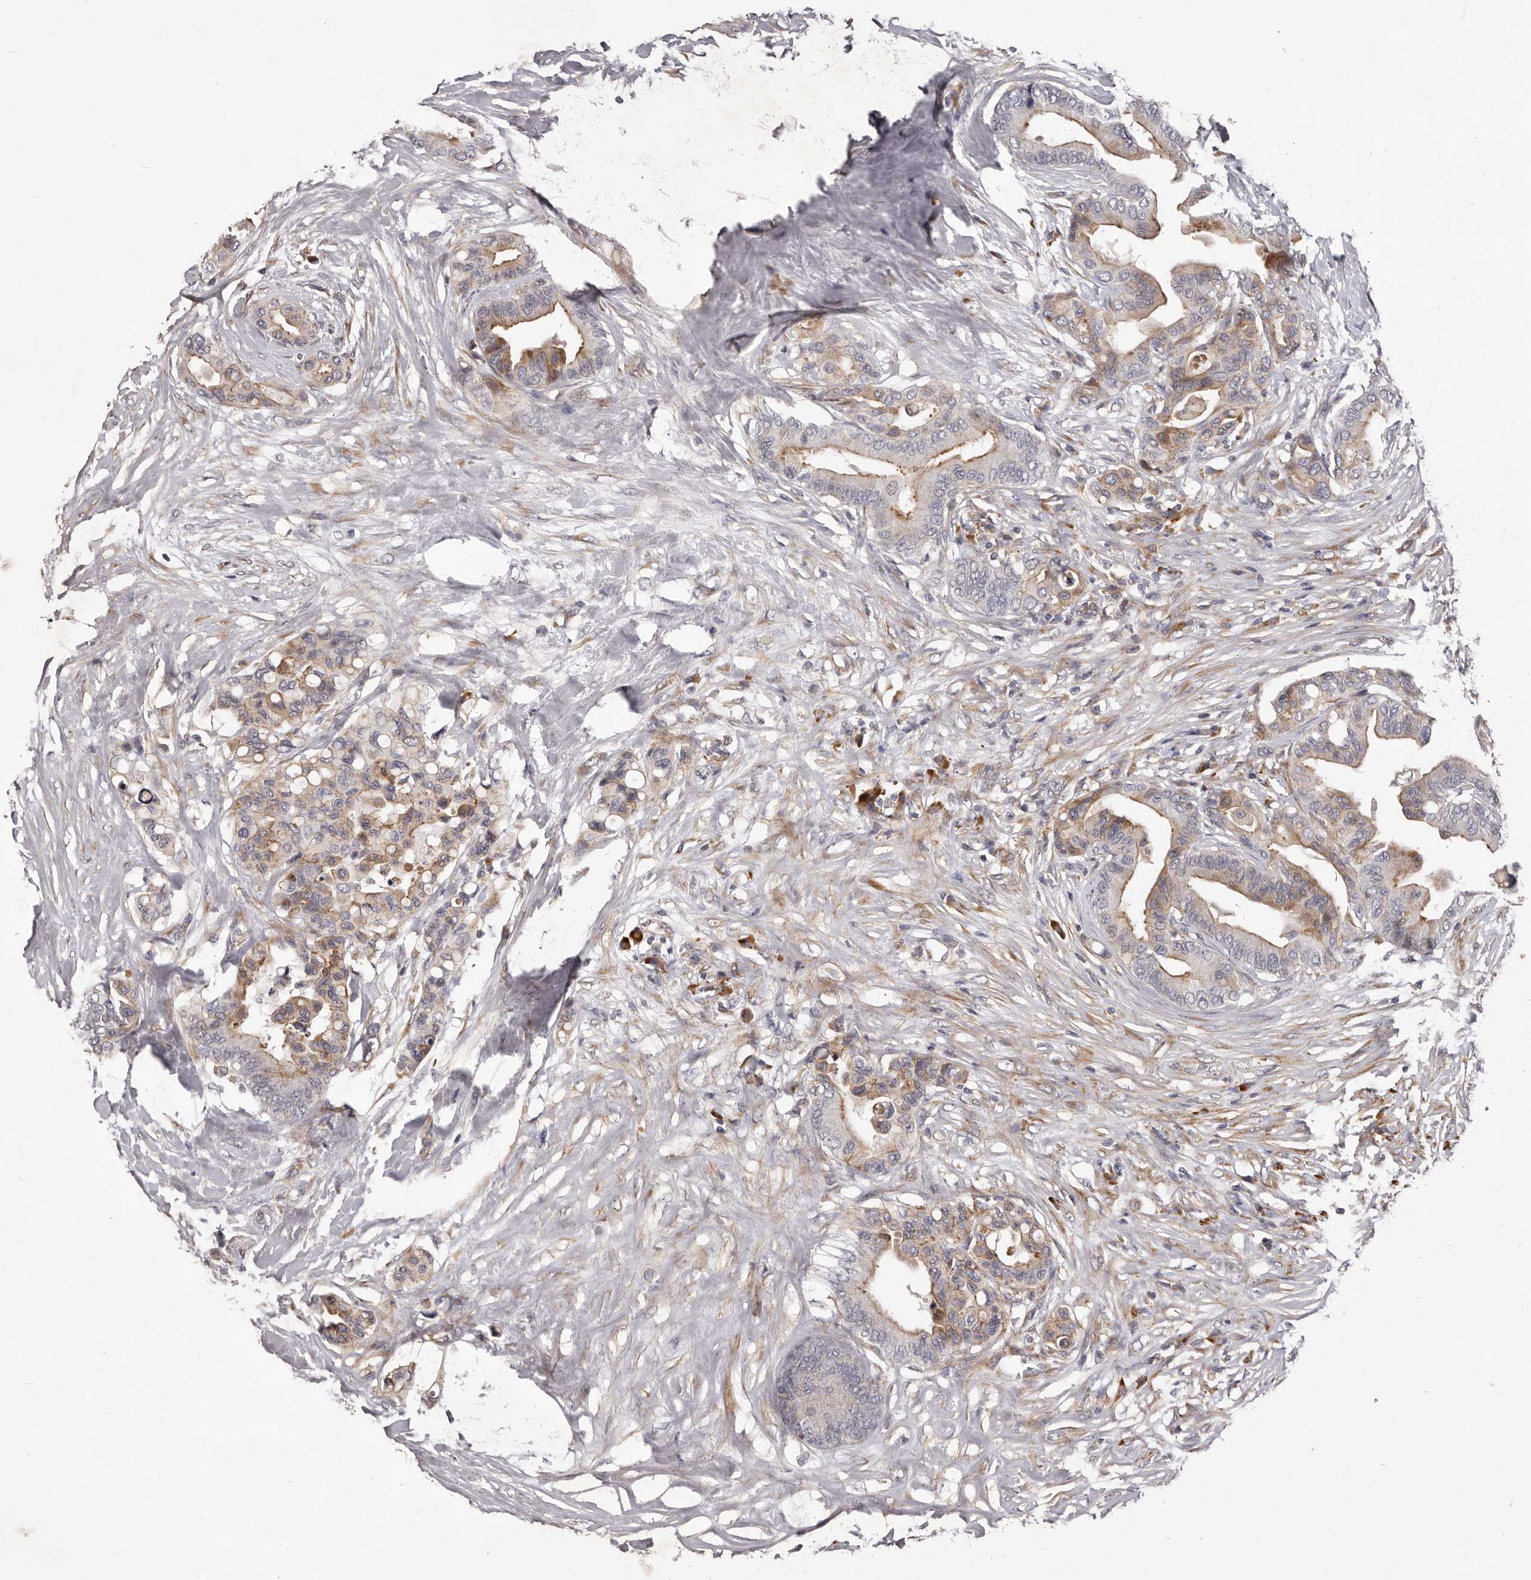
{"staining": {"intensity": "moderate", "quantity": "25%-75%", "location": "cytoplasmic/membranous"}, "tissue": "colorectal cancer", "cell_type": "Tumor cells", "image_type": "cancer", "snomed": [{"axis": "morphology", "description": "Adenocarcinoma, NOS"}, {"axis": "topography", "description": "Colon"}], "caption": "Colorectal adenocarcinoma stained with DAB immunohistochemistry (IHC) shows medium levels of moderate cytoplasmic/membranous positivity in about 25%-75% of tumor cells.", "gene": "ALPK1", "patient": {"sex": "male", "age": 82}}